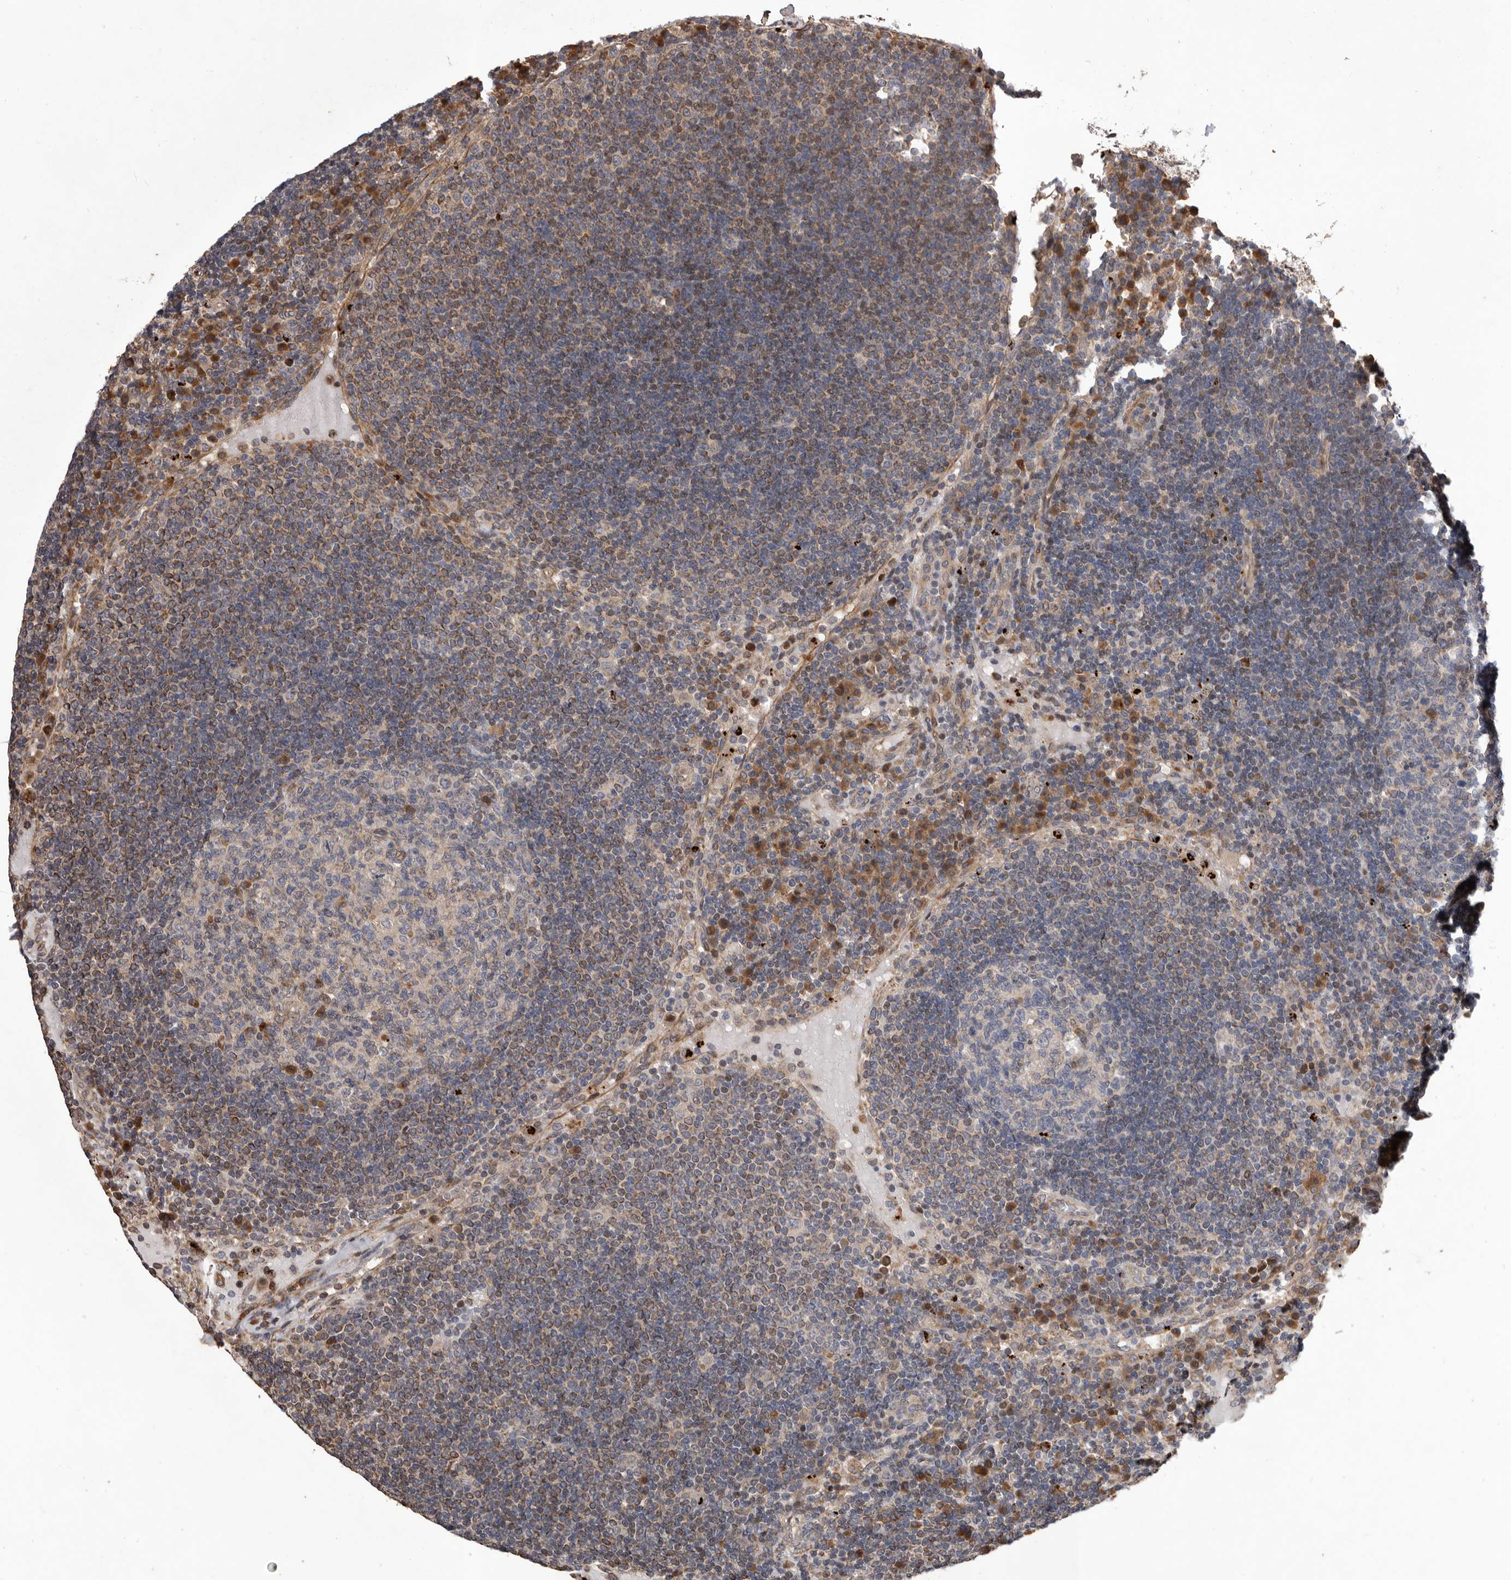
{"staining": {"intensity": "moderate", "quantity": "<25%", "location": "cytoplasmic/membranous"}, "tissue": "lymph node", "cell_type": "Germinal center cells", "image_type": "normal", "snomed": [{"axis": "morphology", "description": "Normal tissue, NOS"}, {"axis": "topography", "description": "Lymph node"}], "caption": "Immunohistochemical staining of normal human lymph node shows moderate cytoplasmic/membranous protein staining in approximately <25% of germinal center cells. The protein is stained brown, and the nuclei are stained in blue (DAB IHC with brightfield microscopy, high magnification).", "gene": "GADD45B", "patient": {"sex": "female", "age": 53}}